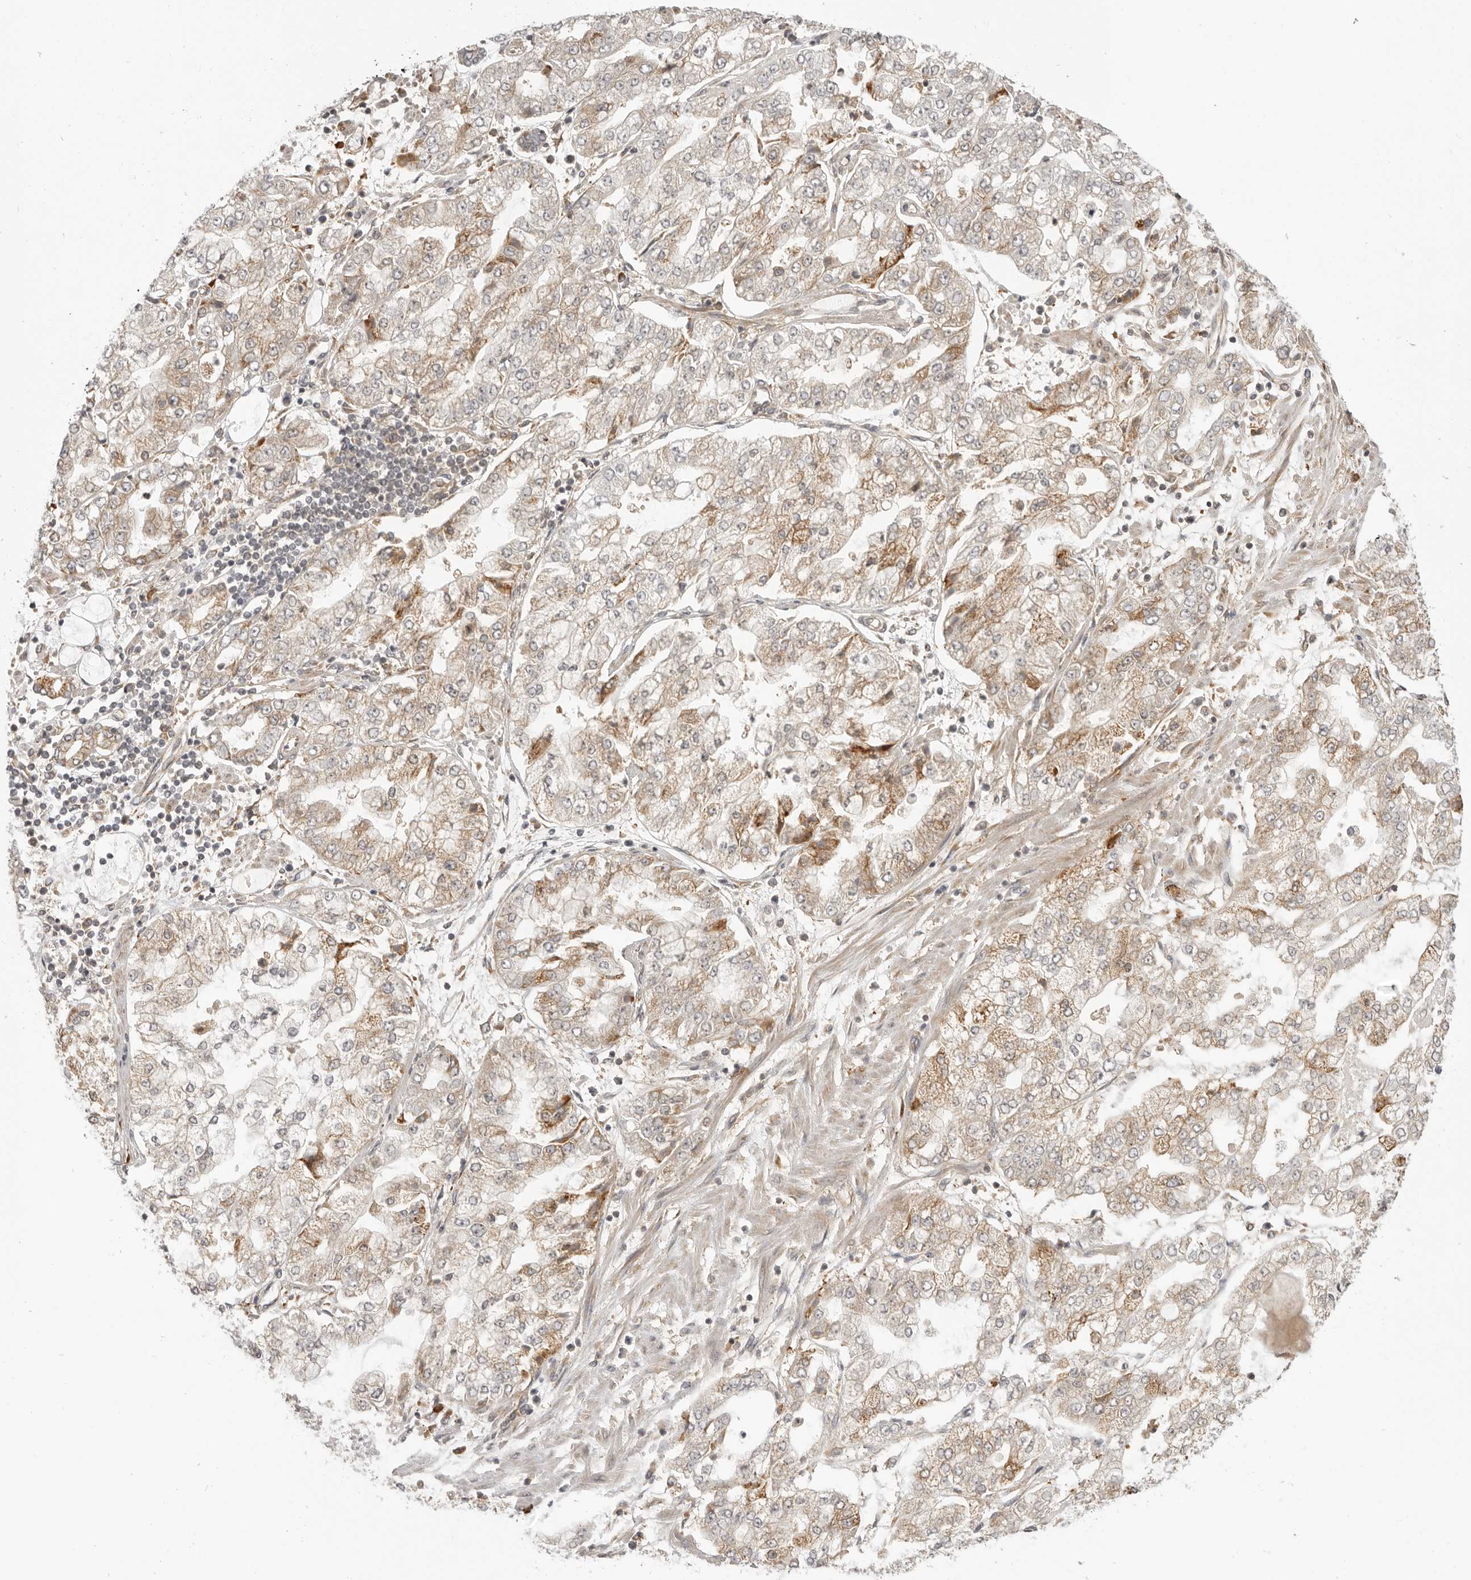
{"staining": {"intensity": "moderate", "quantity": "25%-75%", "location": "cytoplasmic/membranous"}, "tissue": "stomach cancer", "cell_type": "Tumor cells", "image_type": "cancer", "snomed": [{"axis": "morphology", "description": "Adenocarcinoma, NOS"}, {"axis": "topography", "description": "Stomach"}], "caption": "Stomach adenocarcinoma tissue displays moderate cytoplasmic/membranous positivity in about 25%-75% of tumor cells, visualized by immunohistochemistry.", "gene": "PRRC2A", "patient": {"sex": "male", "age": 76}}